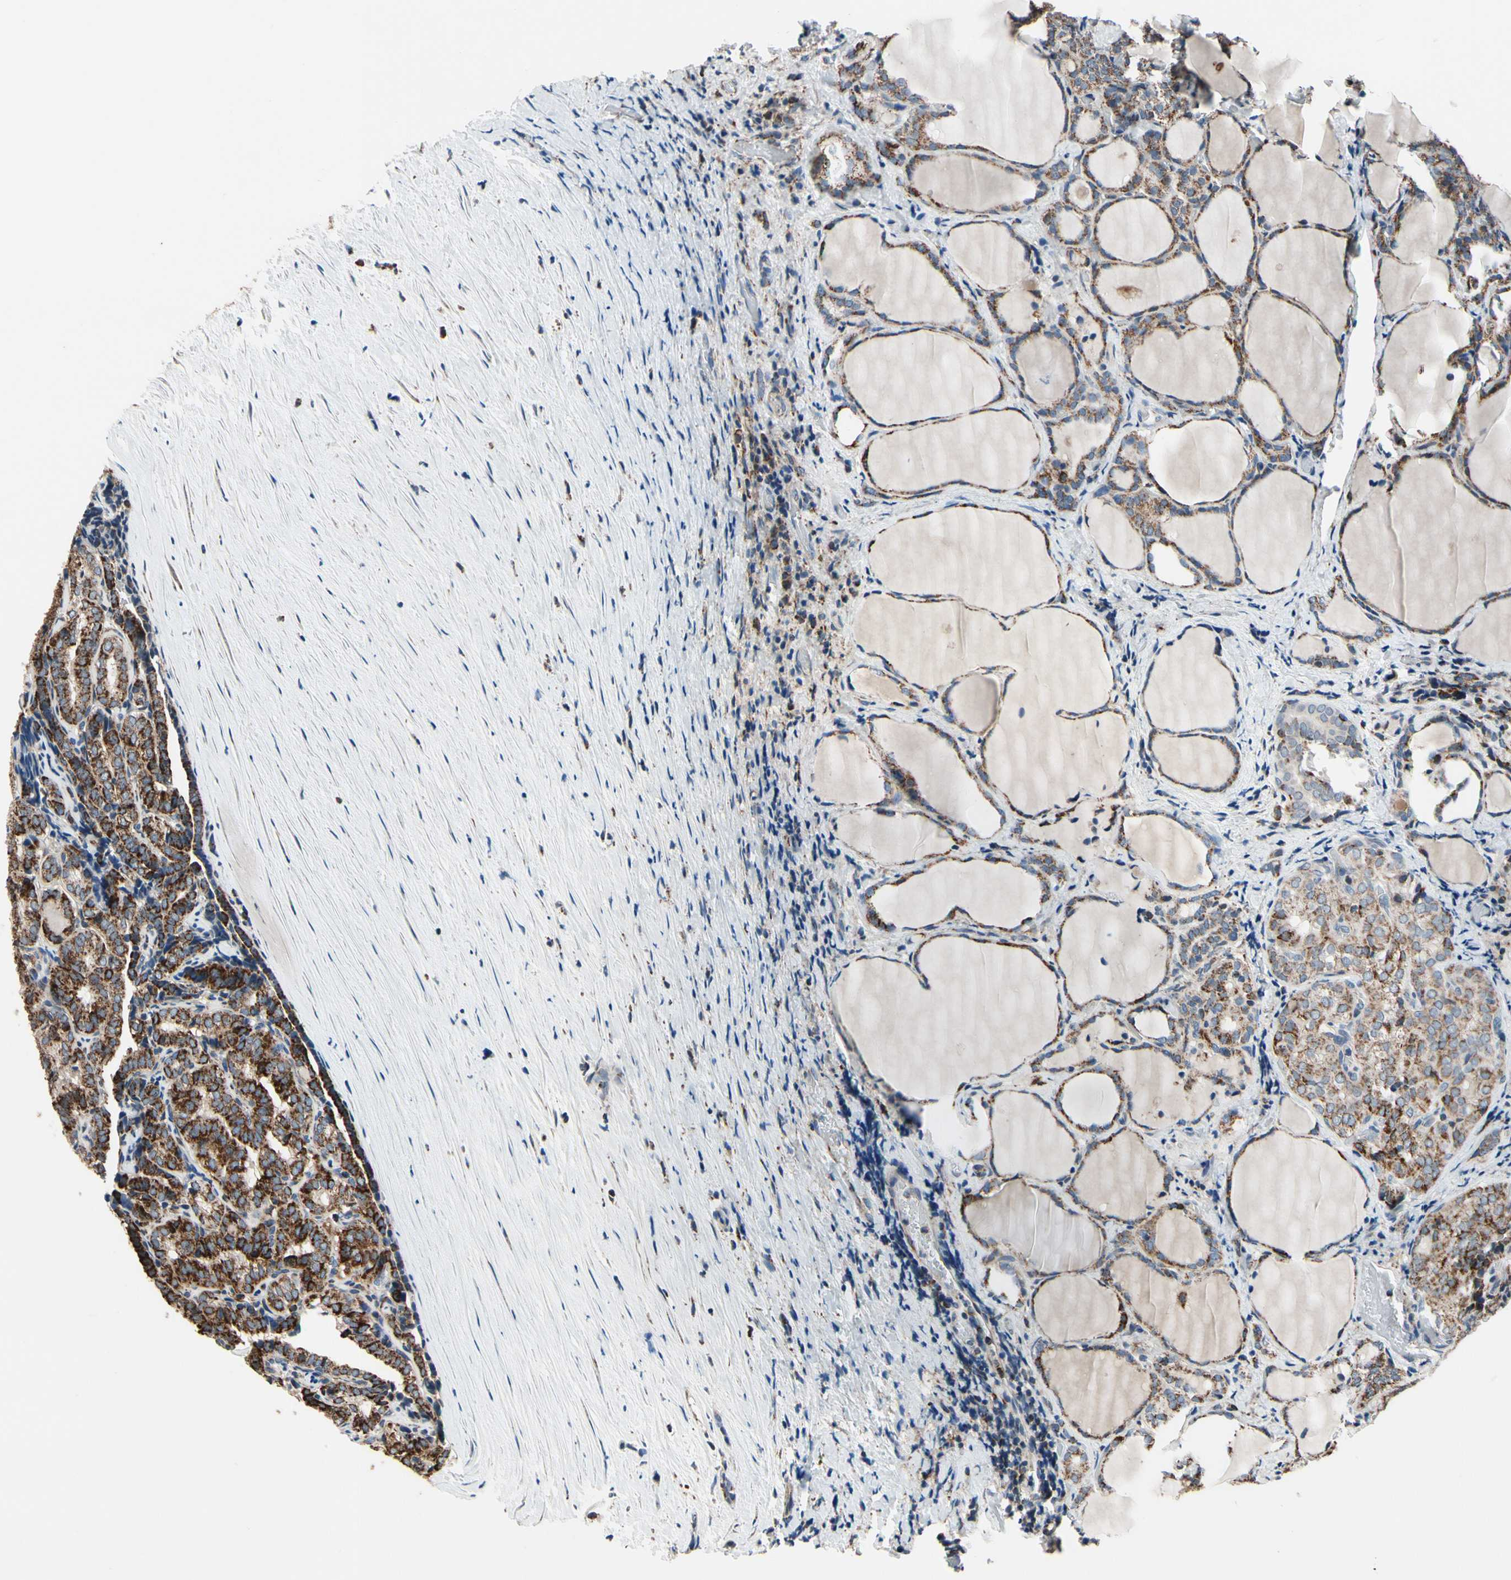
{"staining": {"intensity": "strong", "quantity": ">75%", "location": "cytoplasmic/membranous"}, "tissue": "thyroid cancer", "cell_type": "Tumor cells", "image_type": "cancer", "snomed": [{"axis": "morphology", "description": "Normal tissue, NOS"}, {"axis": "morphology", "description": "Papillary adenocarcinoma, NOS"}, {"axis": "topography", "description": "Thyroid gland"}], "caption": "Thyroid cancer was stained to show a protein in brown. There is high levels of strong cytoplasmic/membranous positivity in about >75% of tumor cells. The staining is performed using DAB (3,3'-diaminobenzidine) brown chromogen to label protein expression. The nuclei are counter-stained blue using hematoxylin.", "gene": "TMEM176A", "patient": {"sex": "female", "age": 30}}